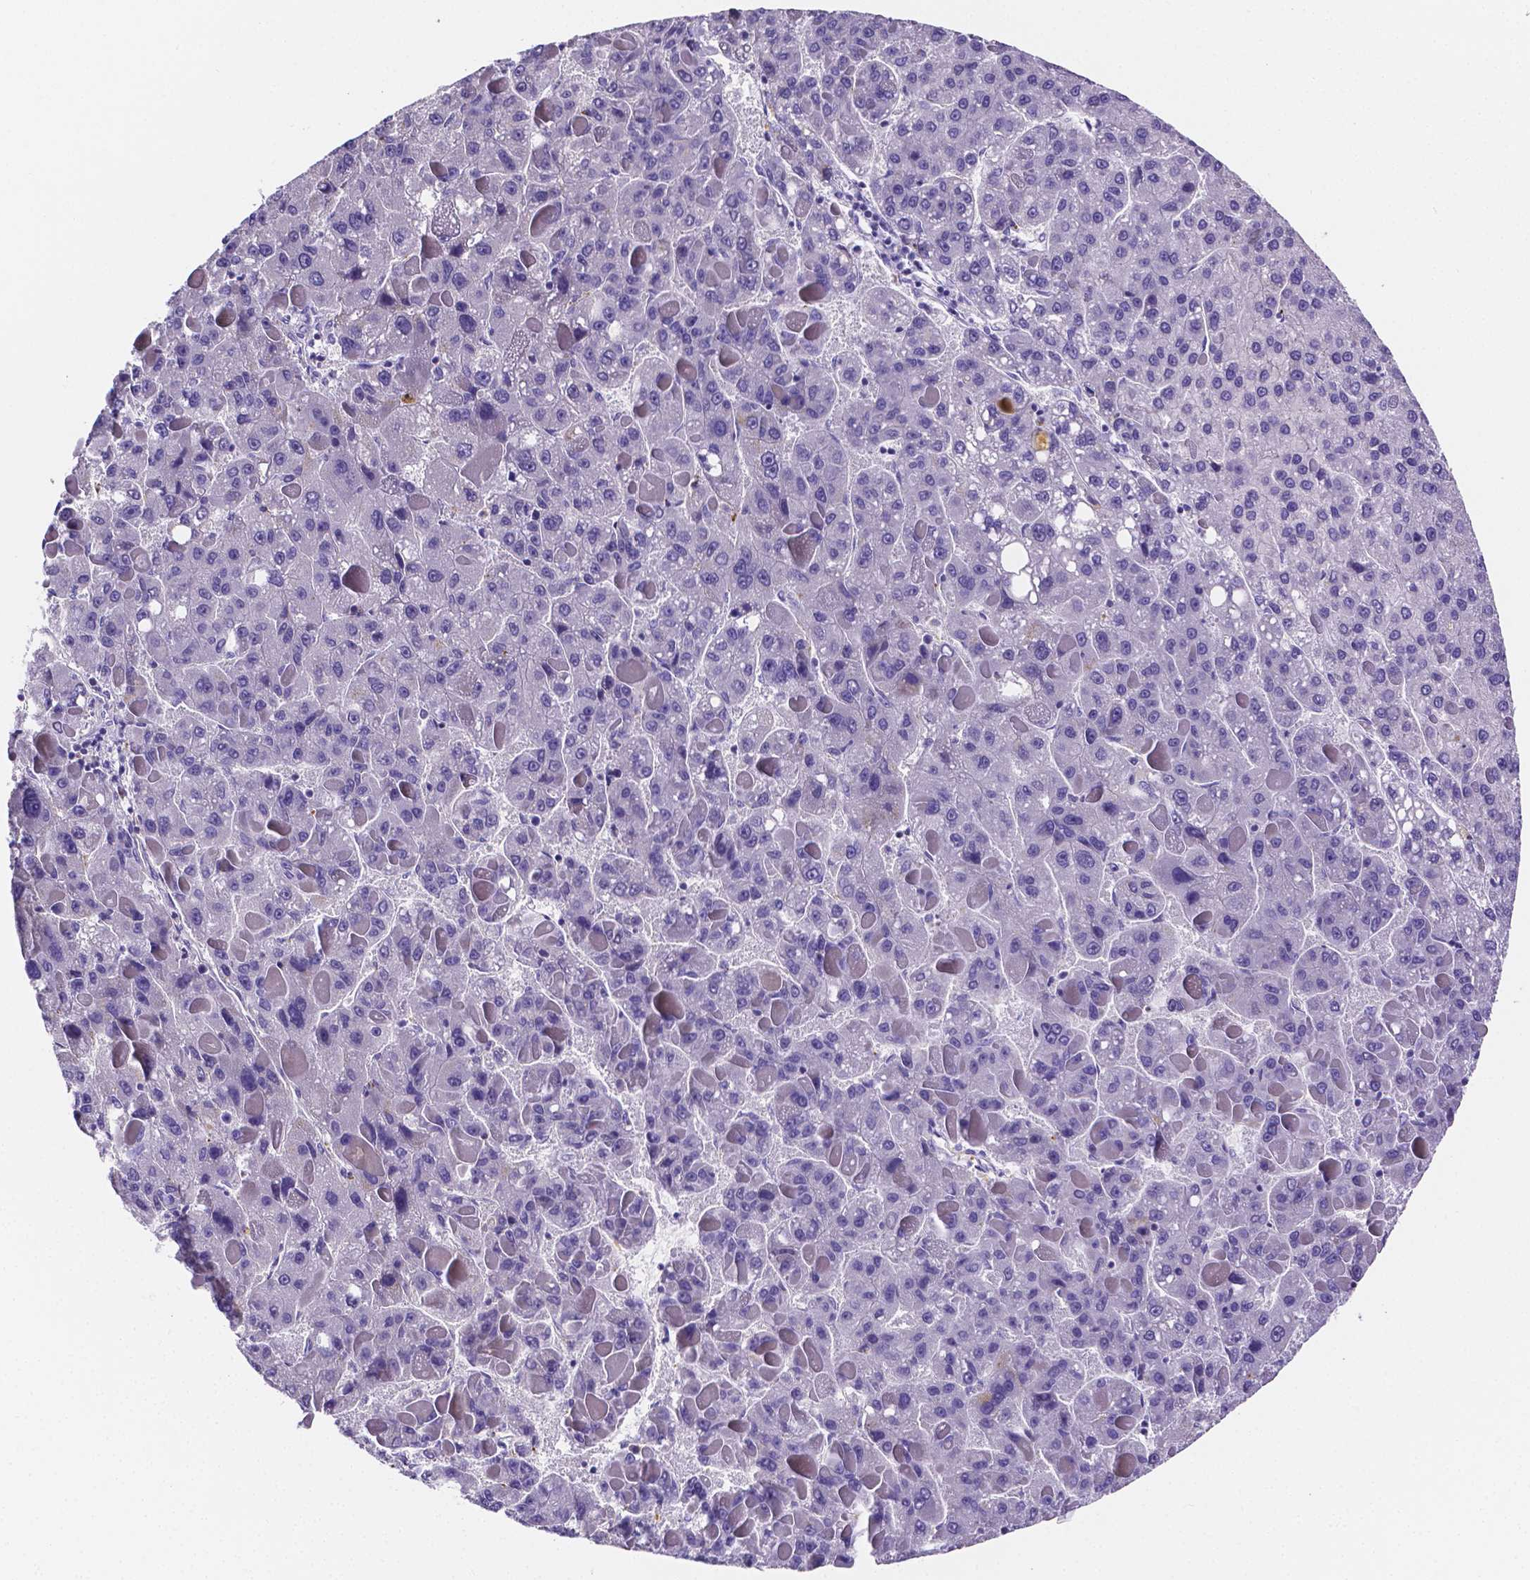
{"staining": {"intensity": "negative", "quantity": "none", "location": "none"}, "tissue": "liver cancer", "cell_type": "Tumor cells", "image_type": "cancer", "snomed": [{"axis": "morphology", "description": "Carcinoma, Hepatocellular, NOS"}, {"axis": "topography", "description": "Liver"}], "caption": "DAB immunohistochemical staining of human hepatocellular carcinoma (liver) demonstrates no significant staining in tumor cells.", "gene": "NRGN", "patient": {"sex": "female", "age": 82}}